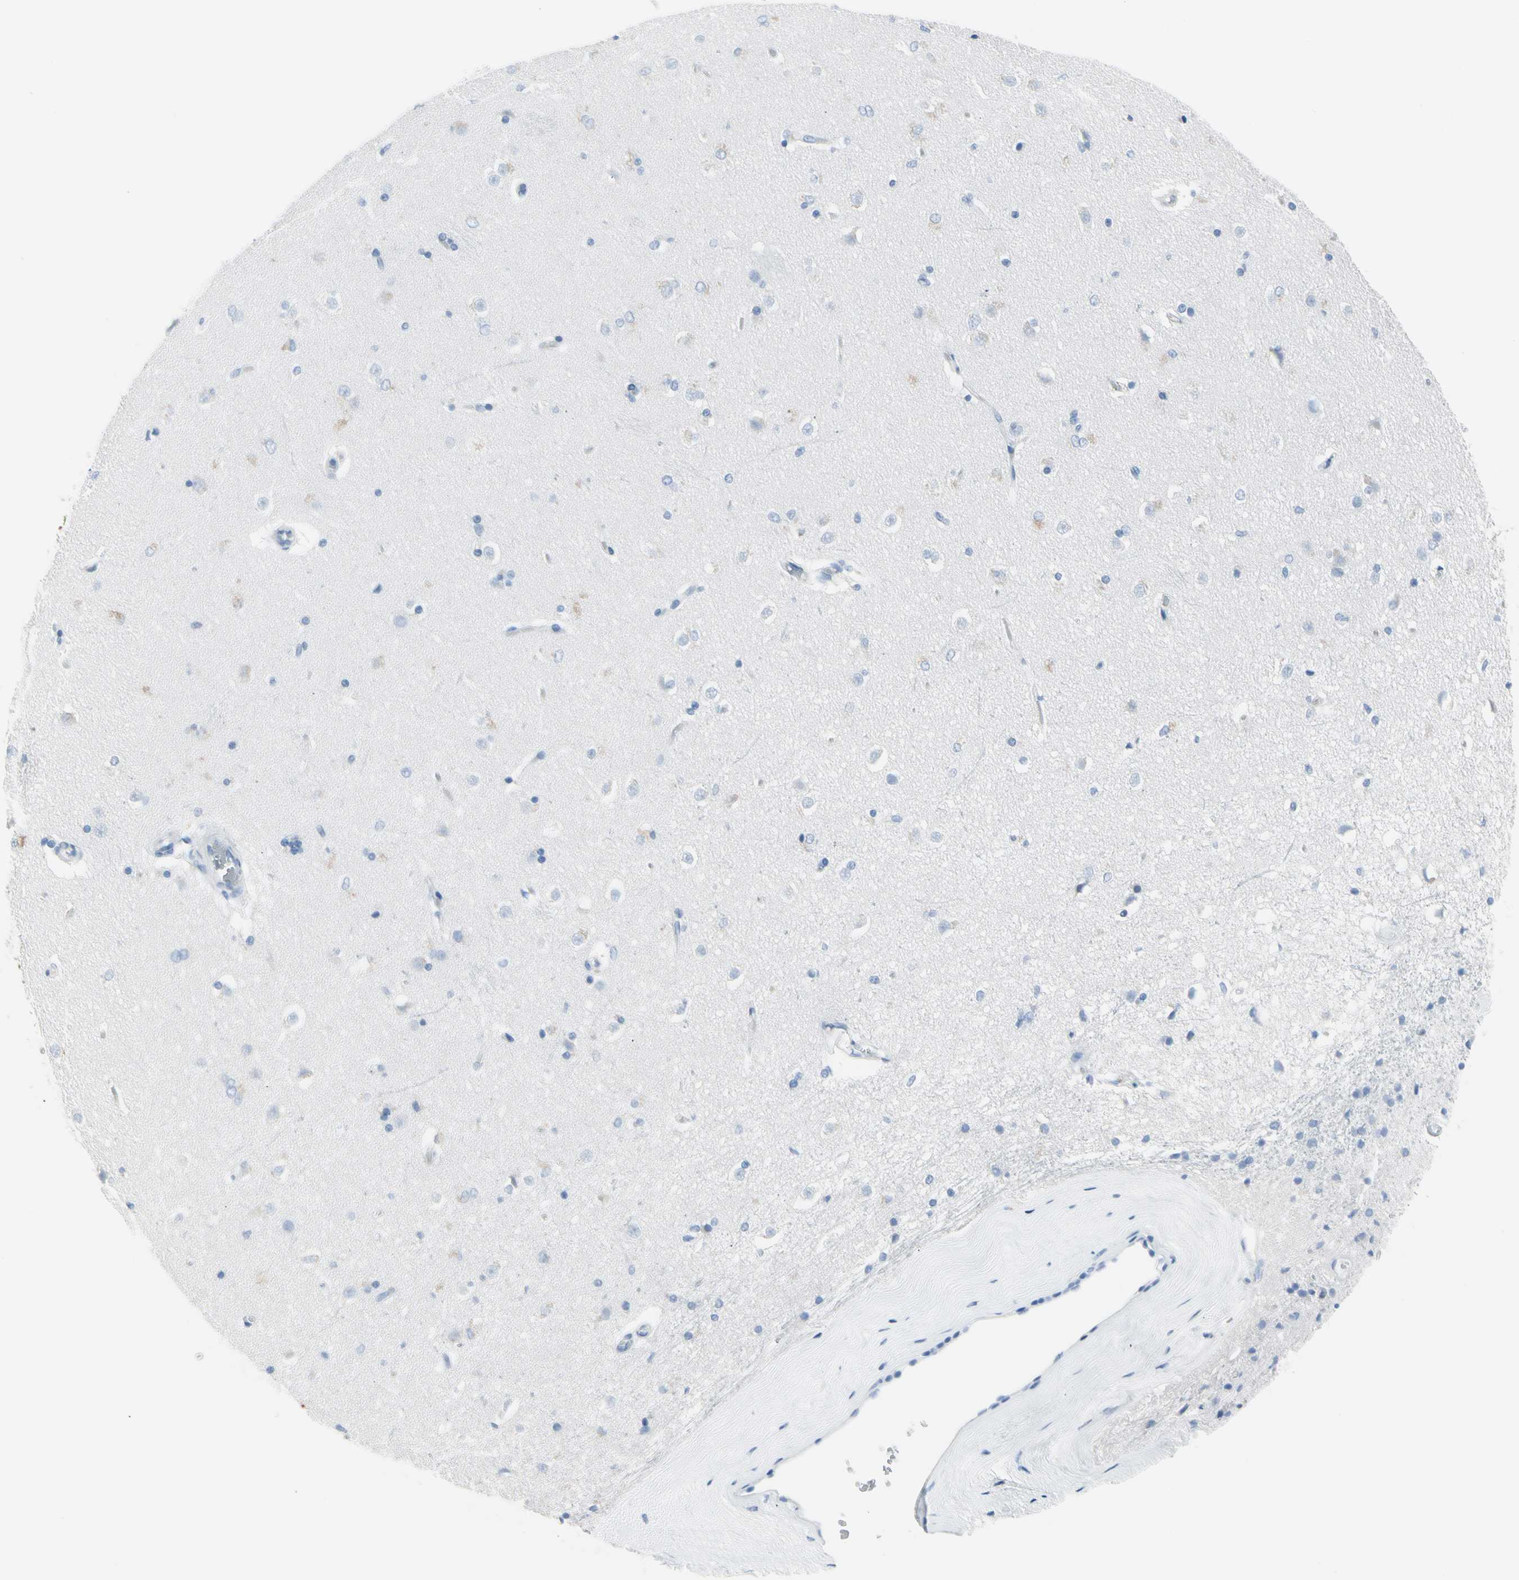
{"staining": {"intensity": "weak", "quantity": "<25%", "location": "cytoplasmic/membranous"}, "tissue": "caudate", "cell_type": "Glial cells", "image_type": "normal", "snomed": [{"axis": "morphology", "description": "Normal tissue, NOS"}, {"axis": "topography", "description": "Lateral ventricle wall"}], "caption": "Photomicrograph shows no significant protein positivity in glial cells of benign caudate.", "gene": "TPO", "patient": {"sex": "female", "age": 19}}